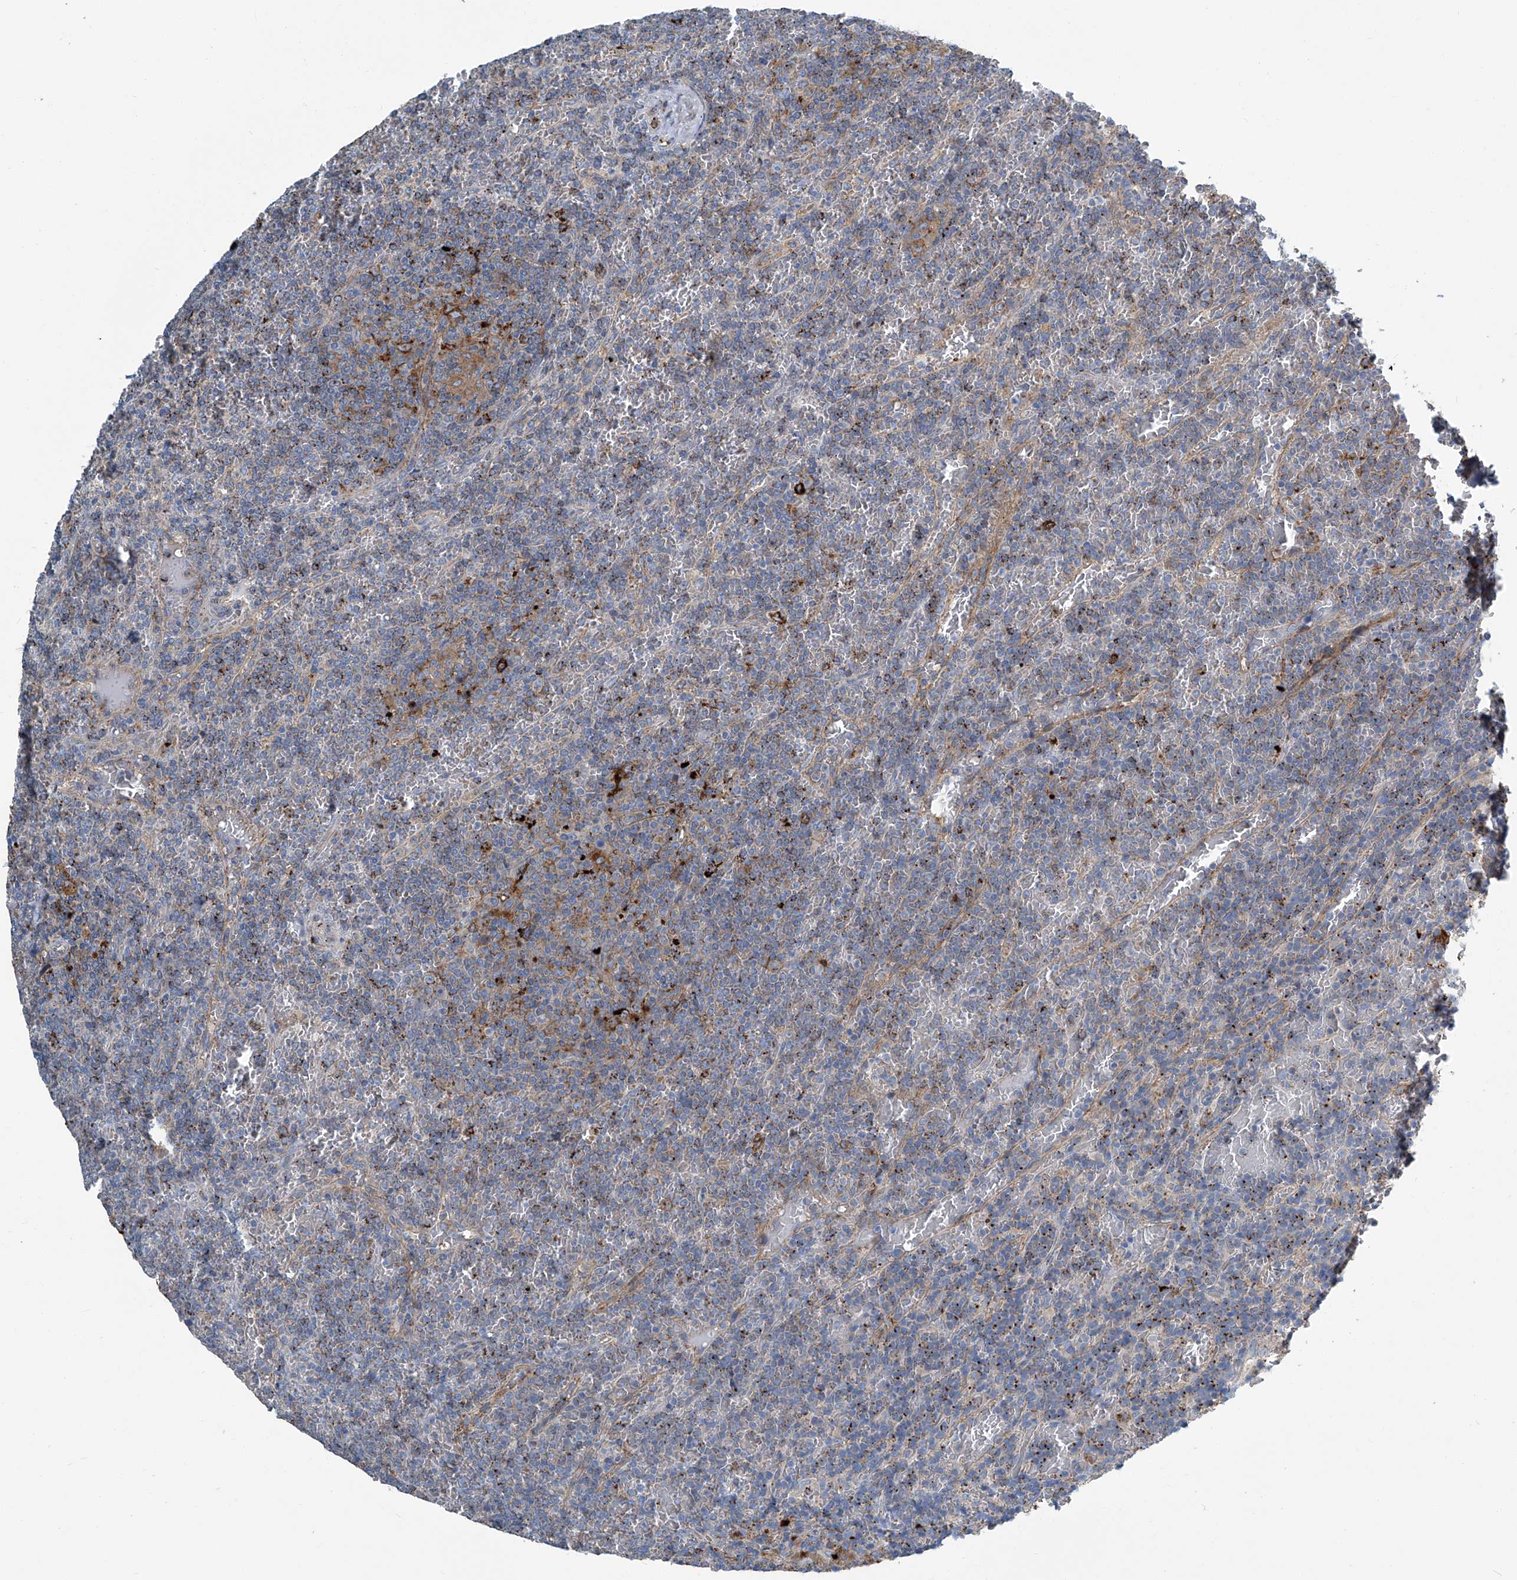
{"staining": {"intensity": "moderate", "quantity": "<25%", "location": "cytoplasmic/membranous"}, "tissue": "lymphoma", "cell_type": "Tumor cells", "image_type": "cancer", "snomed": [{"axis": "morphology", "description": "Malignant lymphoma, non-Hodgkin's type, Low grade"}, {"axis": "topography", "description": "Spleen"}], "caption": "Immunohistochemistry of low-grade malignant lymphoma, non-Hodgkin's type shows low levels of moderate cytoplasmic/membranous expression in approximately <25% of tumor cells. (DAB IHC, brown staining for protein, blue staining for nuclei).", "gene": "FAM167A", "patient": {"sex": "female", "age": 19}}